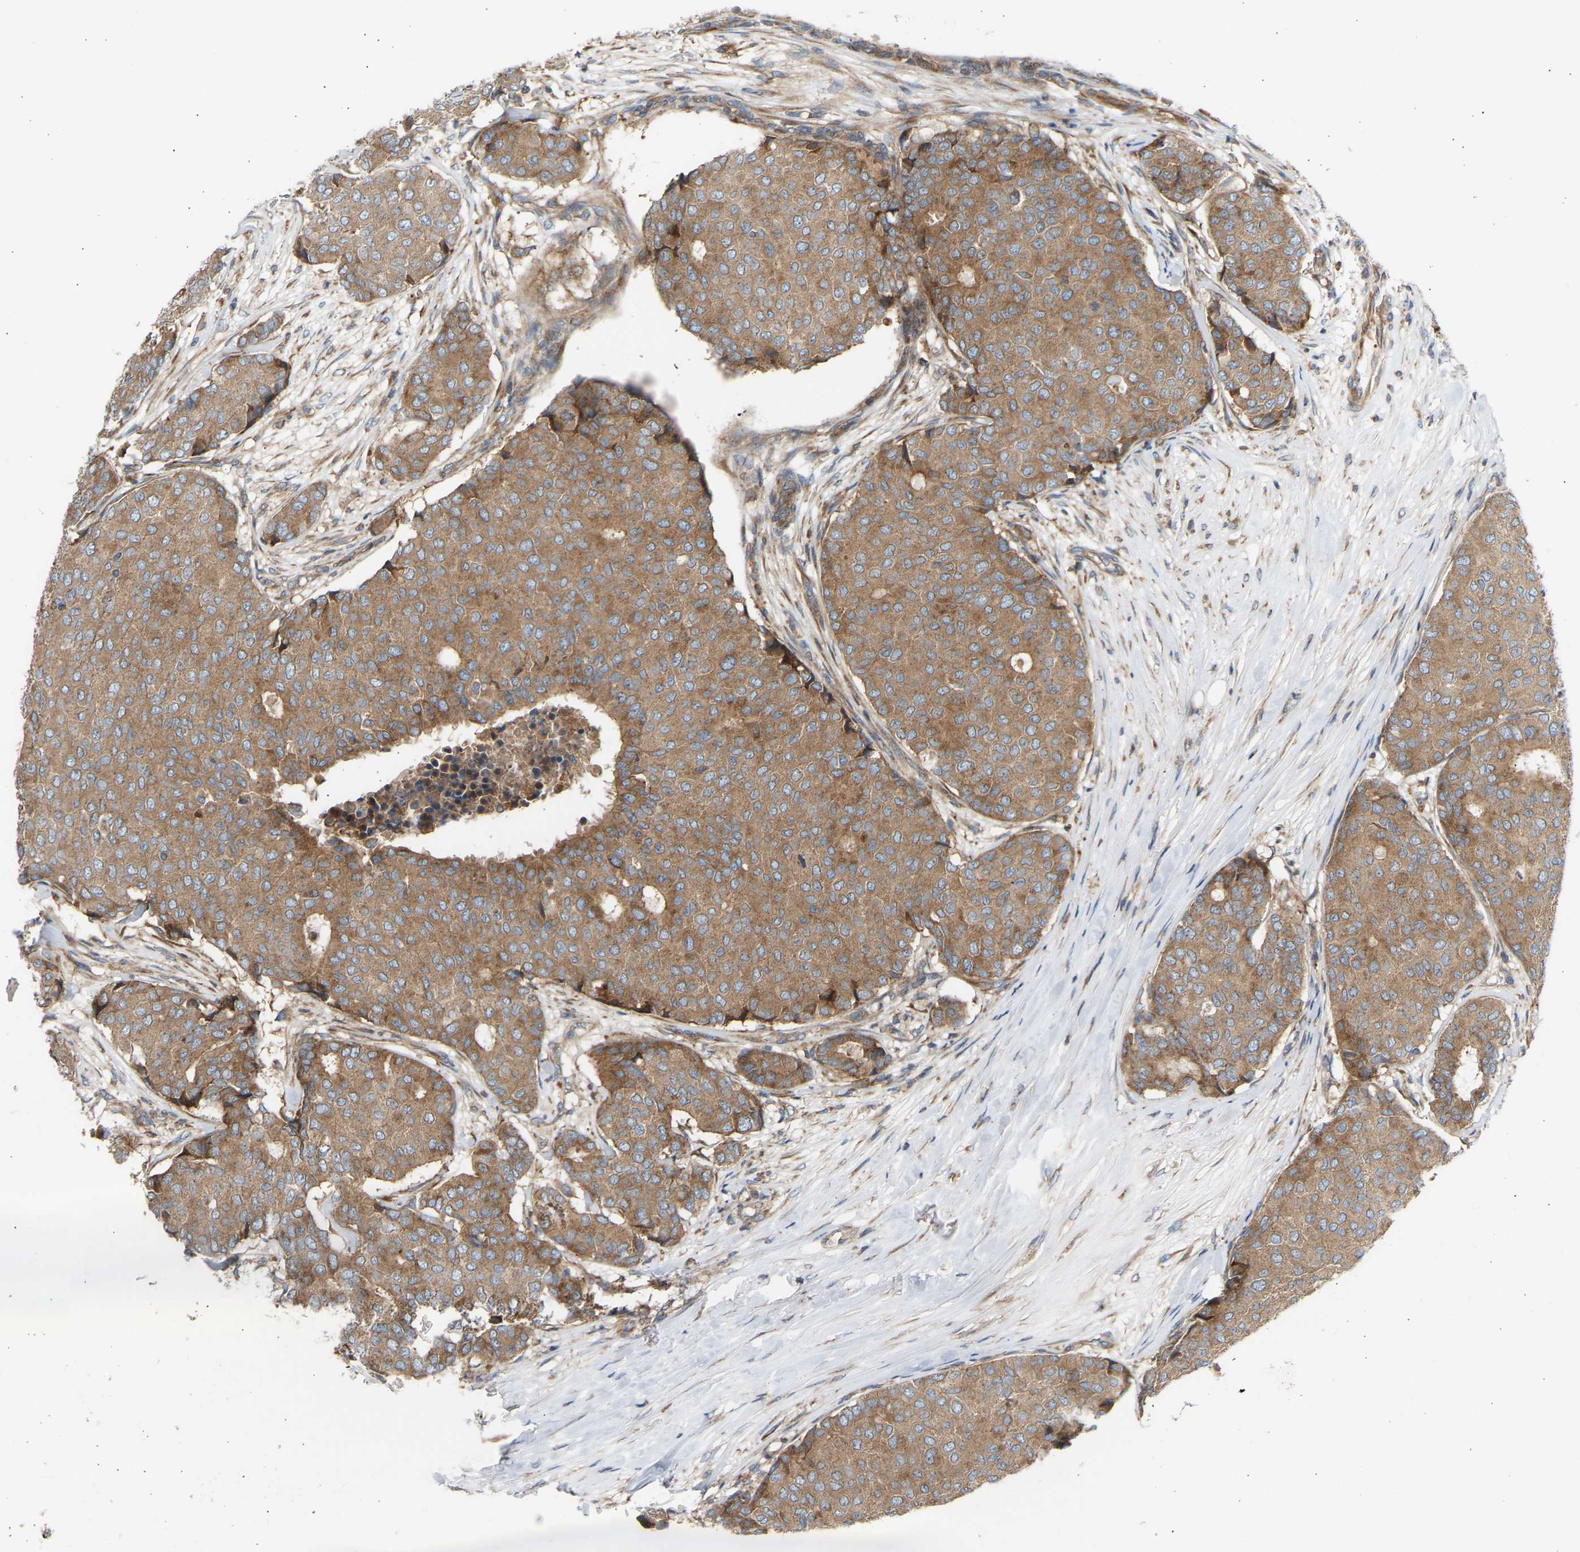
{"staining": {"intensity": "moderate", "quantity": ">75%", "location": "cytoplasmic/membranous"}, "tissue": "breast cancer", "cell_type": "Tumor cells", "image_type": "cancer", "snomed": [{"axis": "morphology", "description": "Duct carcinoma"}, {"axis": "topography", "description": "Breast"}], "caption": "This photomicrograph exhibits IHC staining of infiltrating ductal carcinoma (breast), with medium moderate cytoplasmic/membranous staining in approximately >75% of tumor cells.", "gene": "GCN1", "patient": {"sex": "female", "age": 75}}